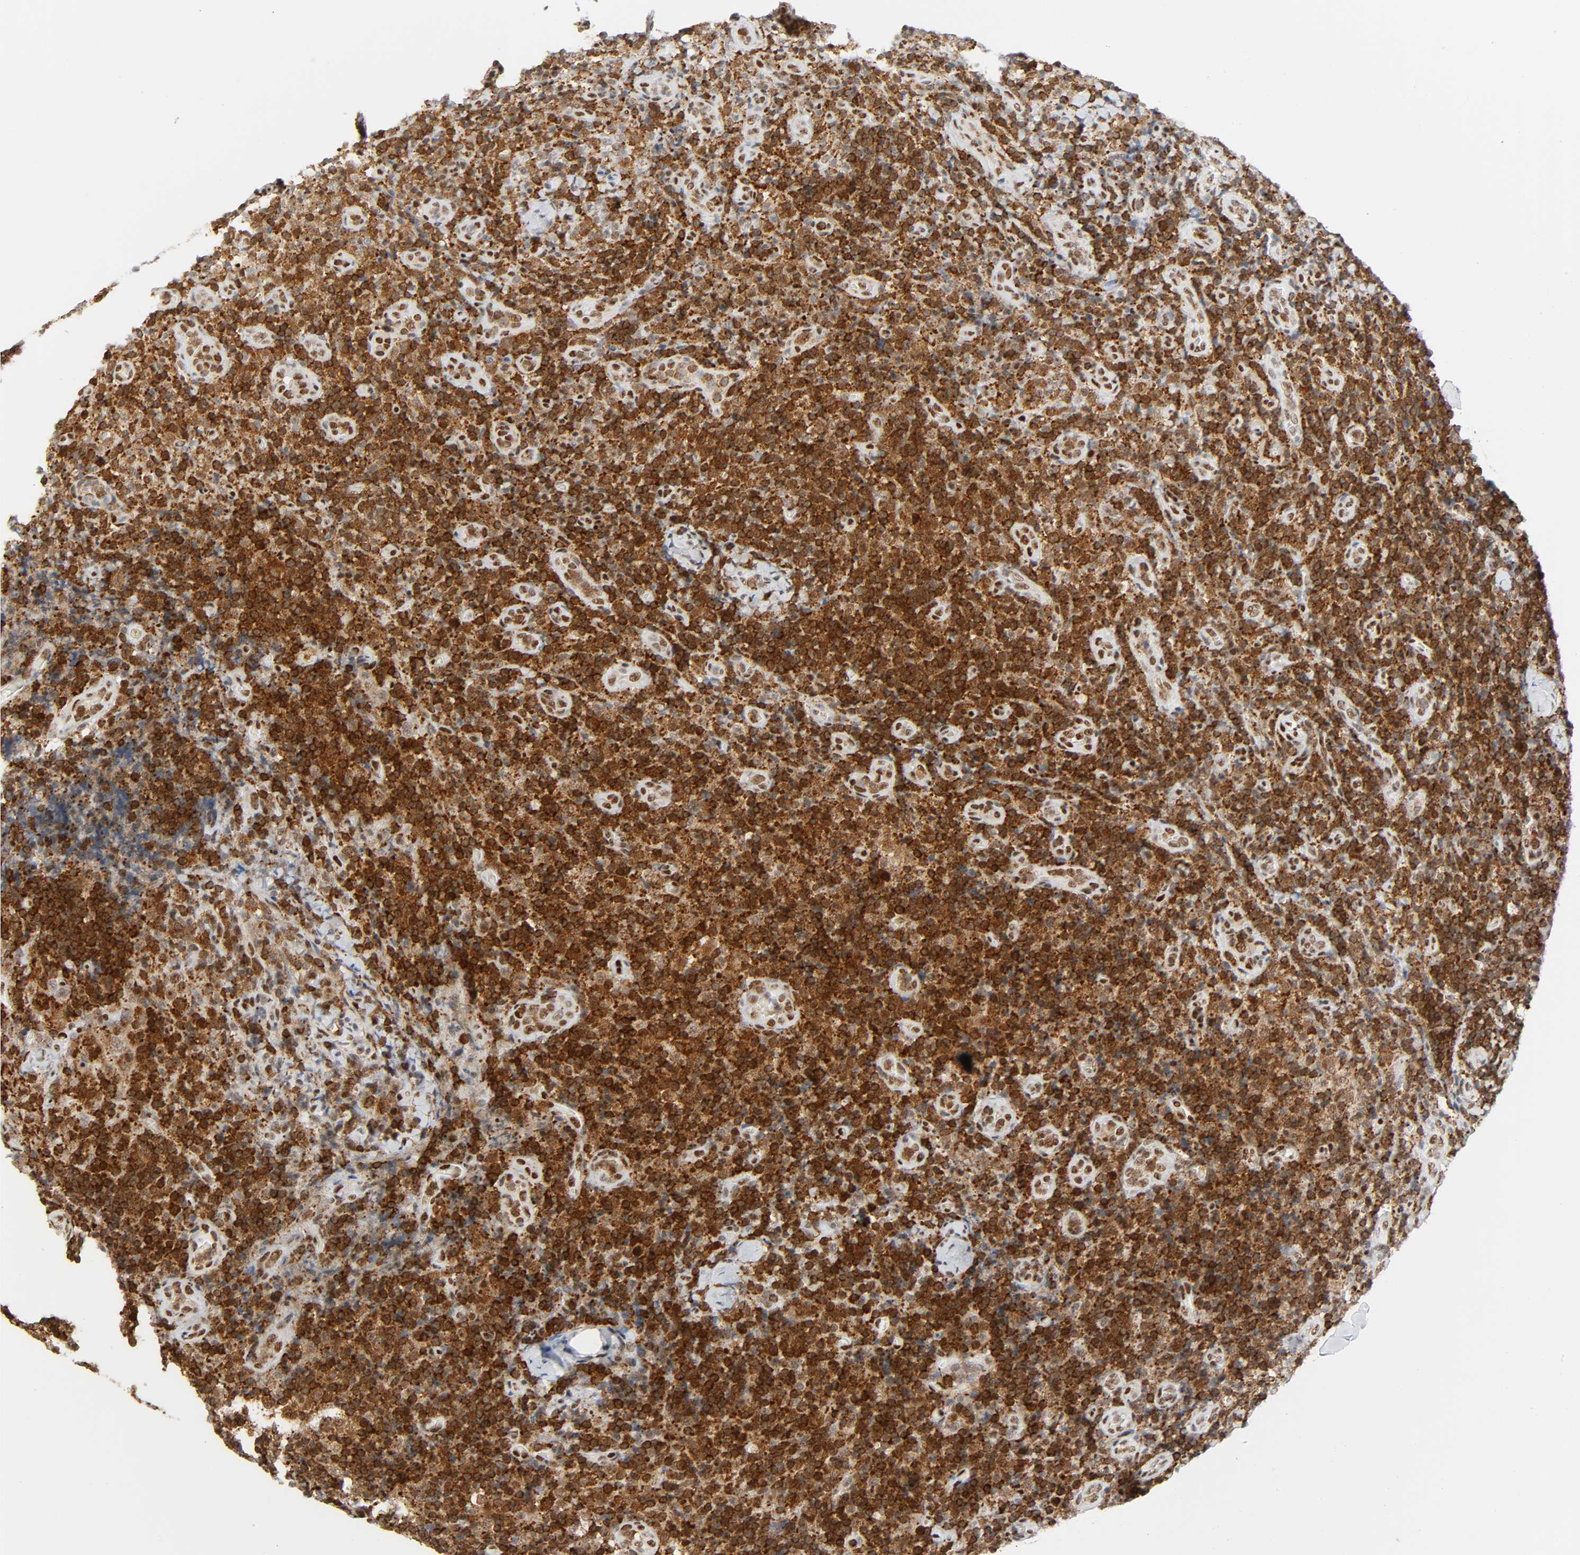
{"staining": {"intensity": "strong", "quantity": ">75%", "location": "cytoplasmic/membranous,nuclear"}, "tissue": "lymph node", "cell_type": "Germinal center cells", "image_type": "normal", "snomed": [{"axis": "morphology", "description": "Normal tissue, NOS"}, {"axis": "morphology", "description": "Inflammation, NOS"}, {"axis": "topography", "description": "Lymph node"}], "caption": "An image of lymph node stained for a protein exhibits strong cytoplasmic/membranous,nuclear brown staining in germinal center cells.", "gene": "WAS", "patient": {"sex": "male", "age": 46}}